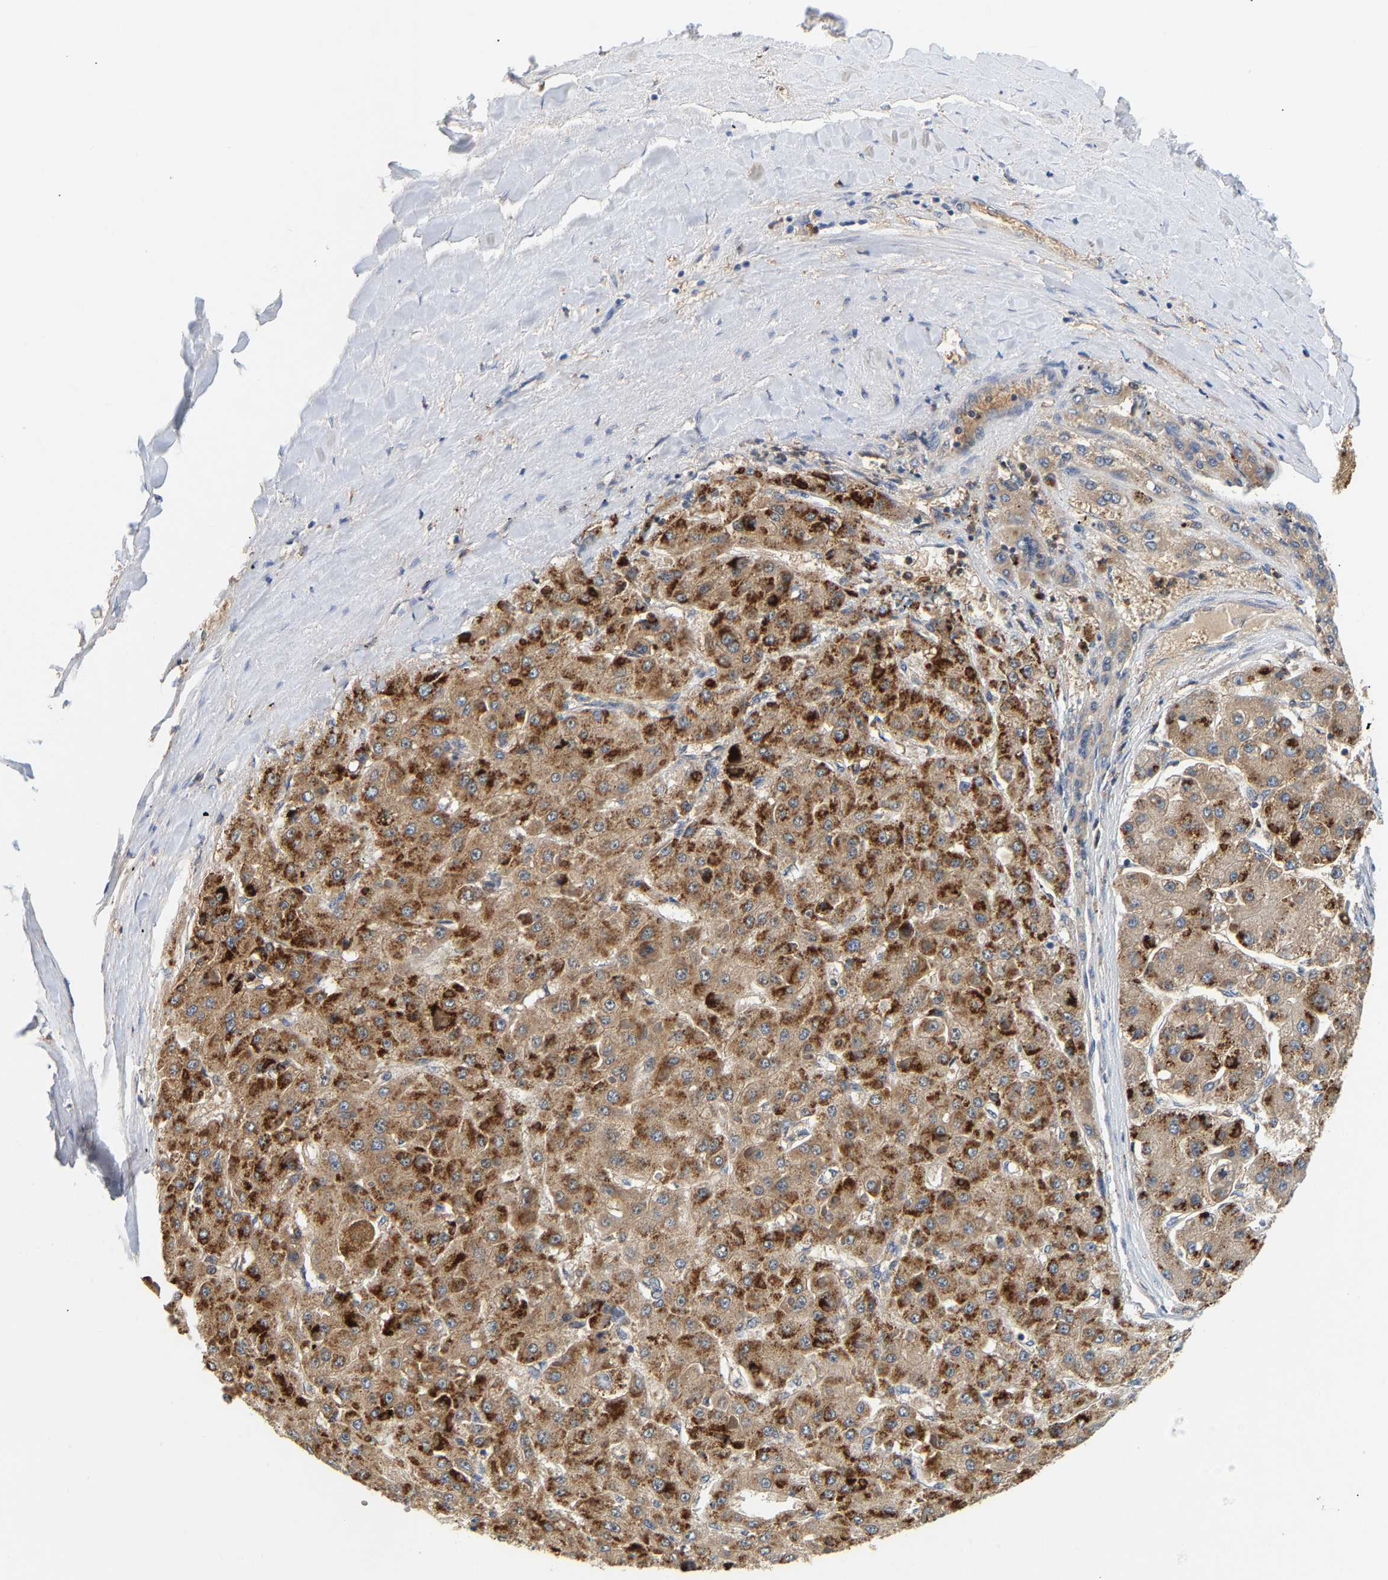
{"staining": {"intensity": "strong", "quantity": ">75%", "location": "cytoplasmic/membranous"}, "tissue": "liver cancer", "cell_type": "Tumor cells", "image_type": "cancer", "snomed": [{"axis": "morphology", "description": "Carcinoma, Hepatocellular, NOS"}, {"axis": "topography", "description": "Liver"}], "caption": "This histopathology image exhibits immunohistochemistry staining of human liver cancer, with high strong cytoplasmic/membranous expression in about >75% of tumor cells.", "gene": "PPID", "patient": {"sex": "female", "age": 73}}